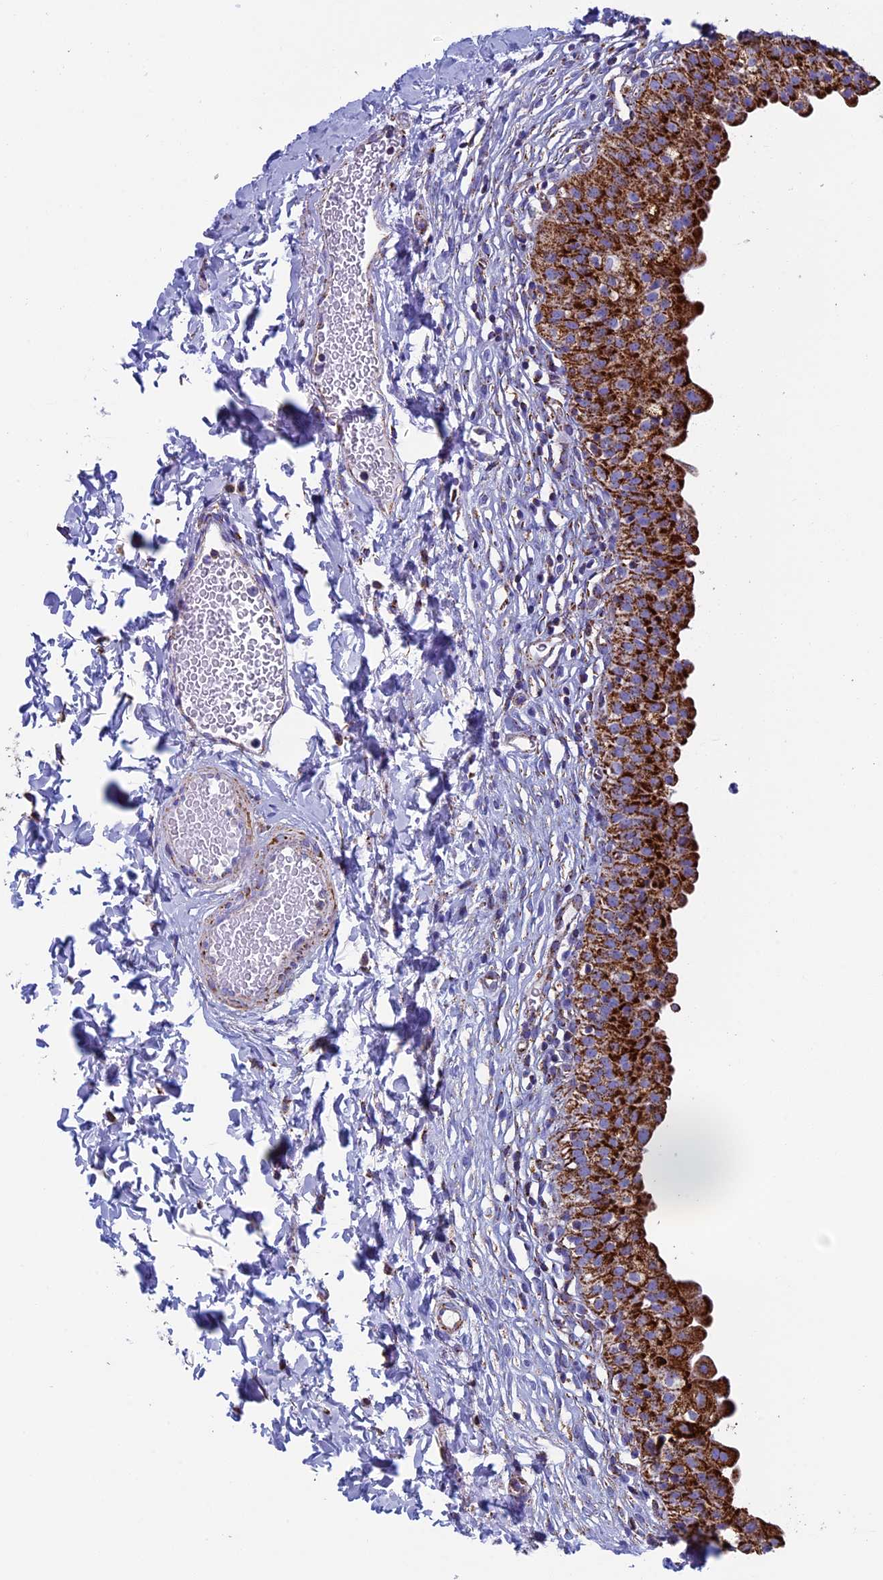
{"staining": {"intensity": "strong", "quantity": ">75%", "location": "cytoplasmic/membranous"}, "tissue": "urinary bladder", "cell_type": "Urothelial cells", "image_type": "normal", "snomed": [{"axis": "morphology", "description": "Normal tissue, NOS"}, {"axis": "topography", "description": "Urinary bladder"}], "caption": "Urothelial cells show strong cytoplasmic/membranous positivity in approximately >75% of cells in benign urinary bladder. The protein is stained brown, and the nuclei are stained in blue (DAB IHC with brightfield microscopy, high magnification).", "gene": "UQCRFS1", "patient": {"sex": "male", "age": 55}}